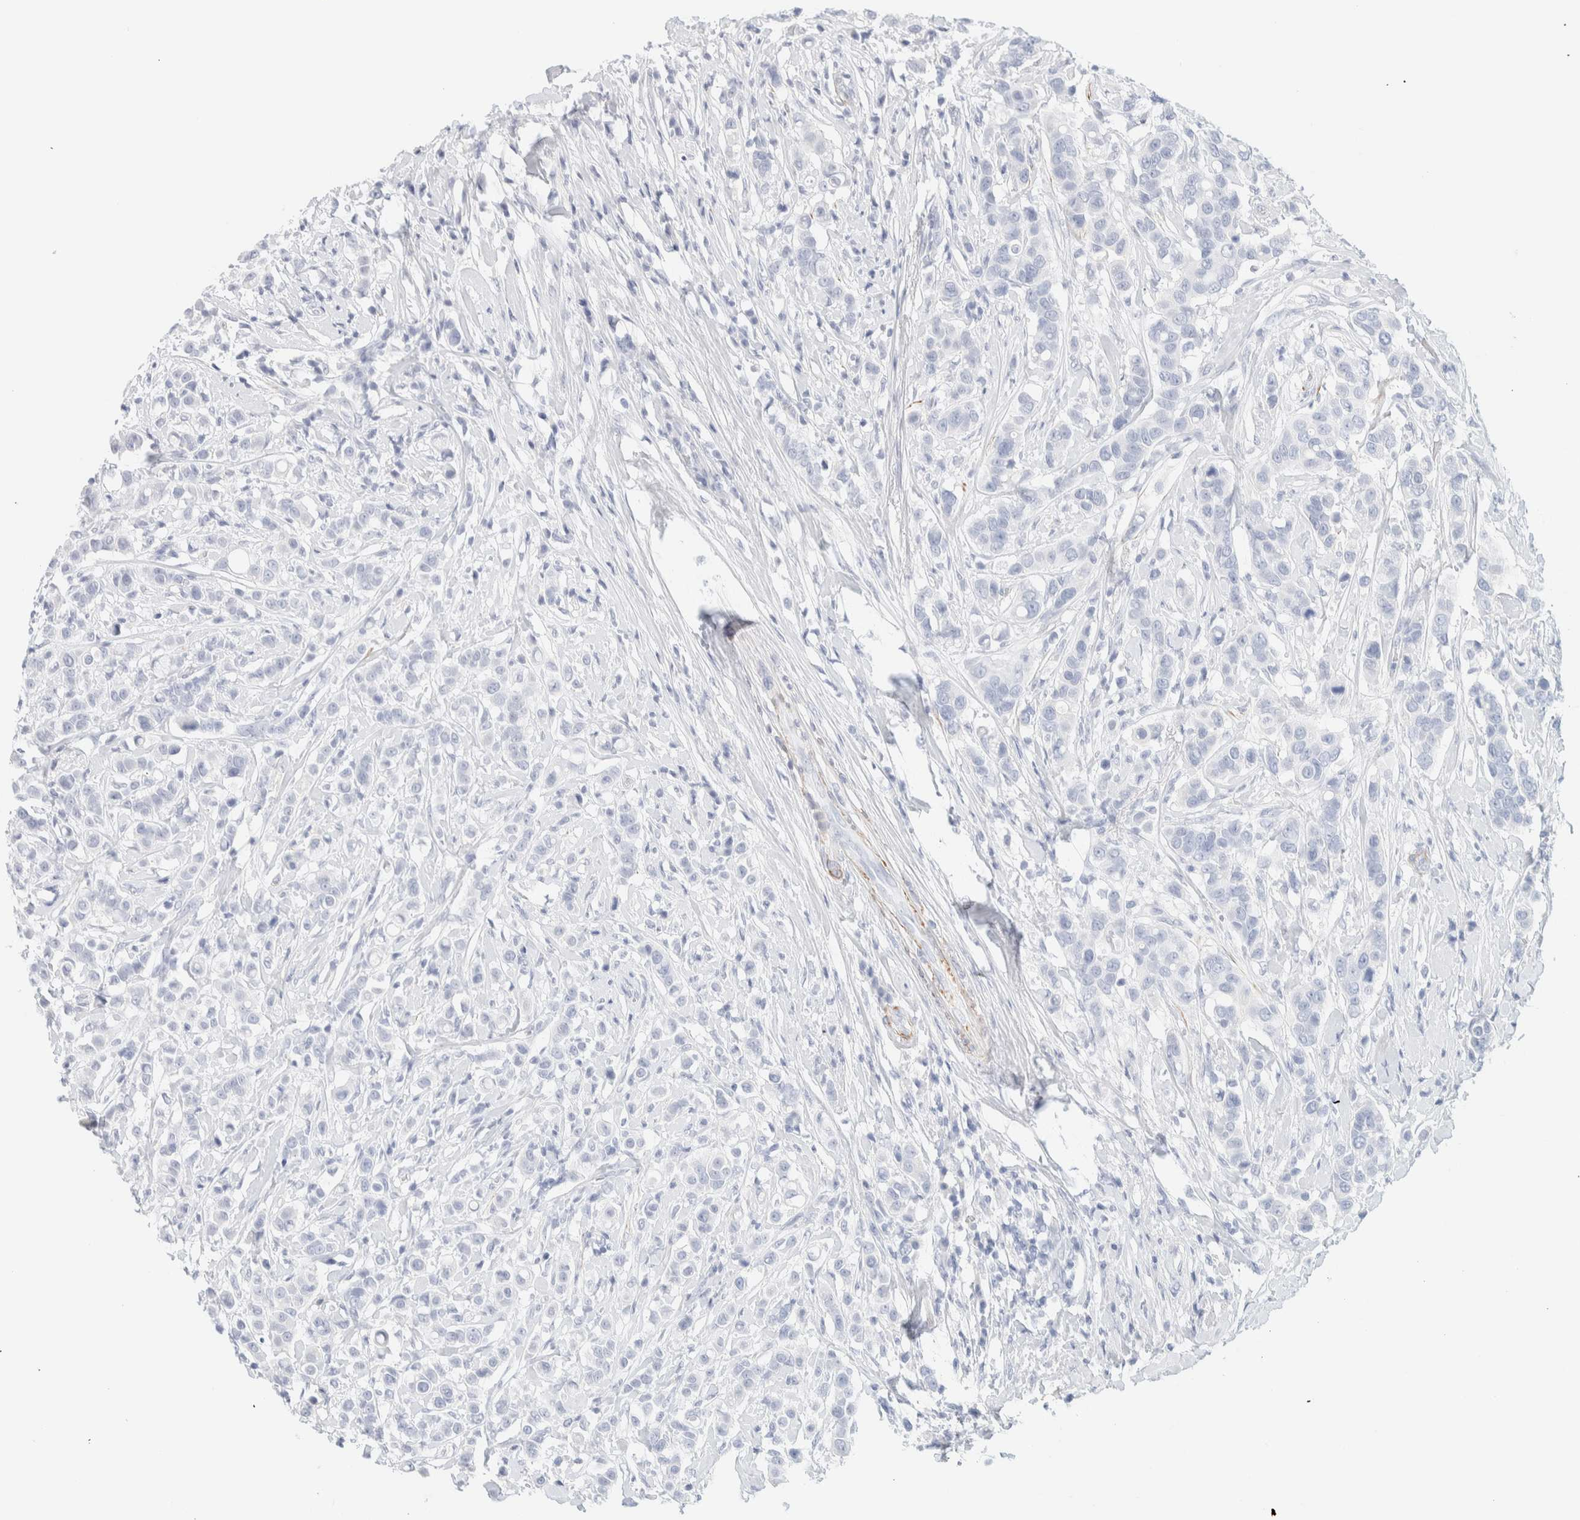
{"staining": {"intensity": "negative", "quantity": "none", "location": "none"}, "tissue": "breast cancer", "cell_type": "Tumor cells", "image_type": "cancer", "snomed": [{"axis": "morphology", "description": "Duct carcinoma"}, {"axis": "topography", "description": "Breast"}], "caption": "Breast cancer stained for a protein using IHC exhibits no positivity tumor cells.", "gene": "AFMID", "patient": {"sex": "female", "age": 27}}